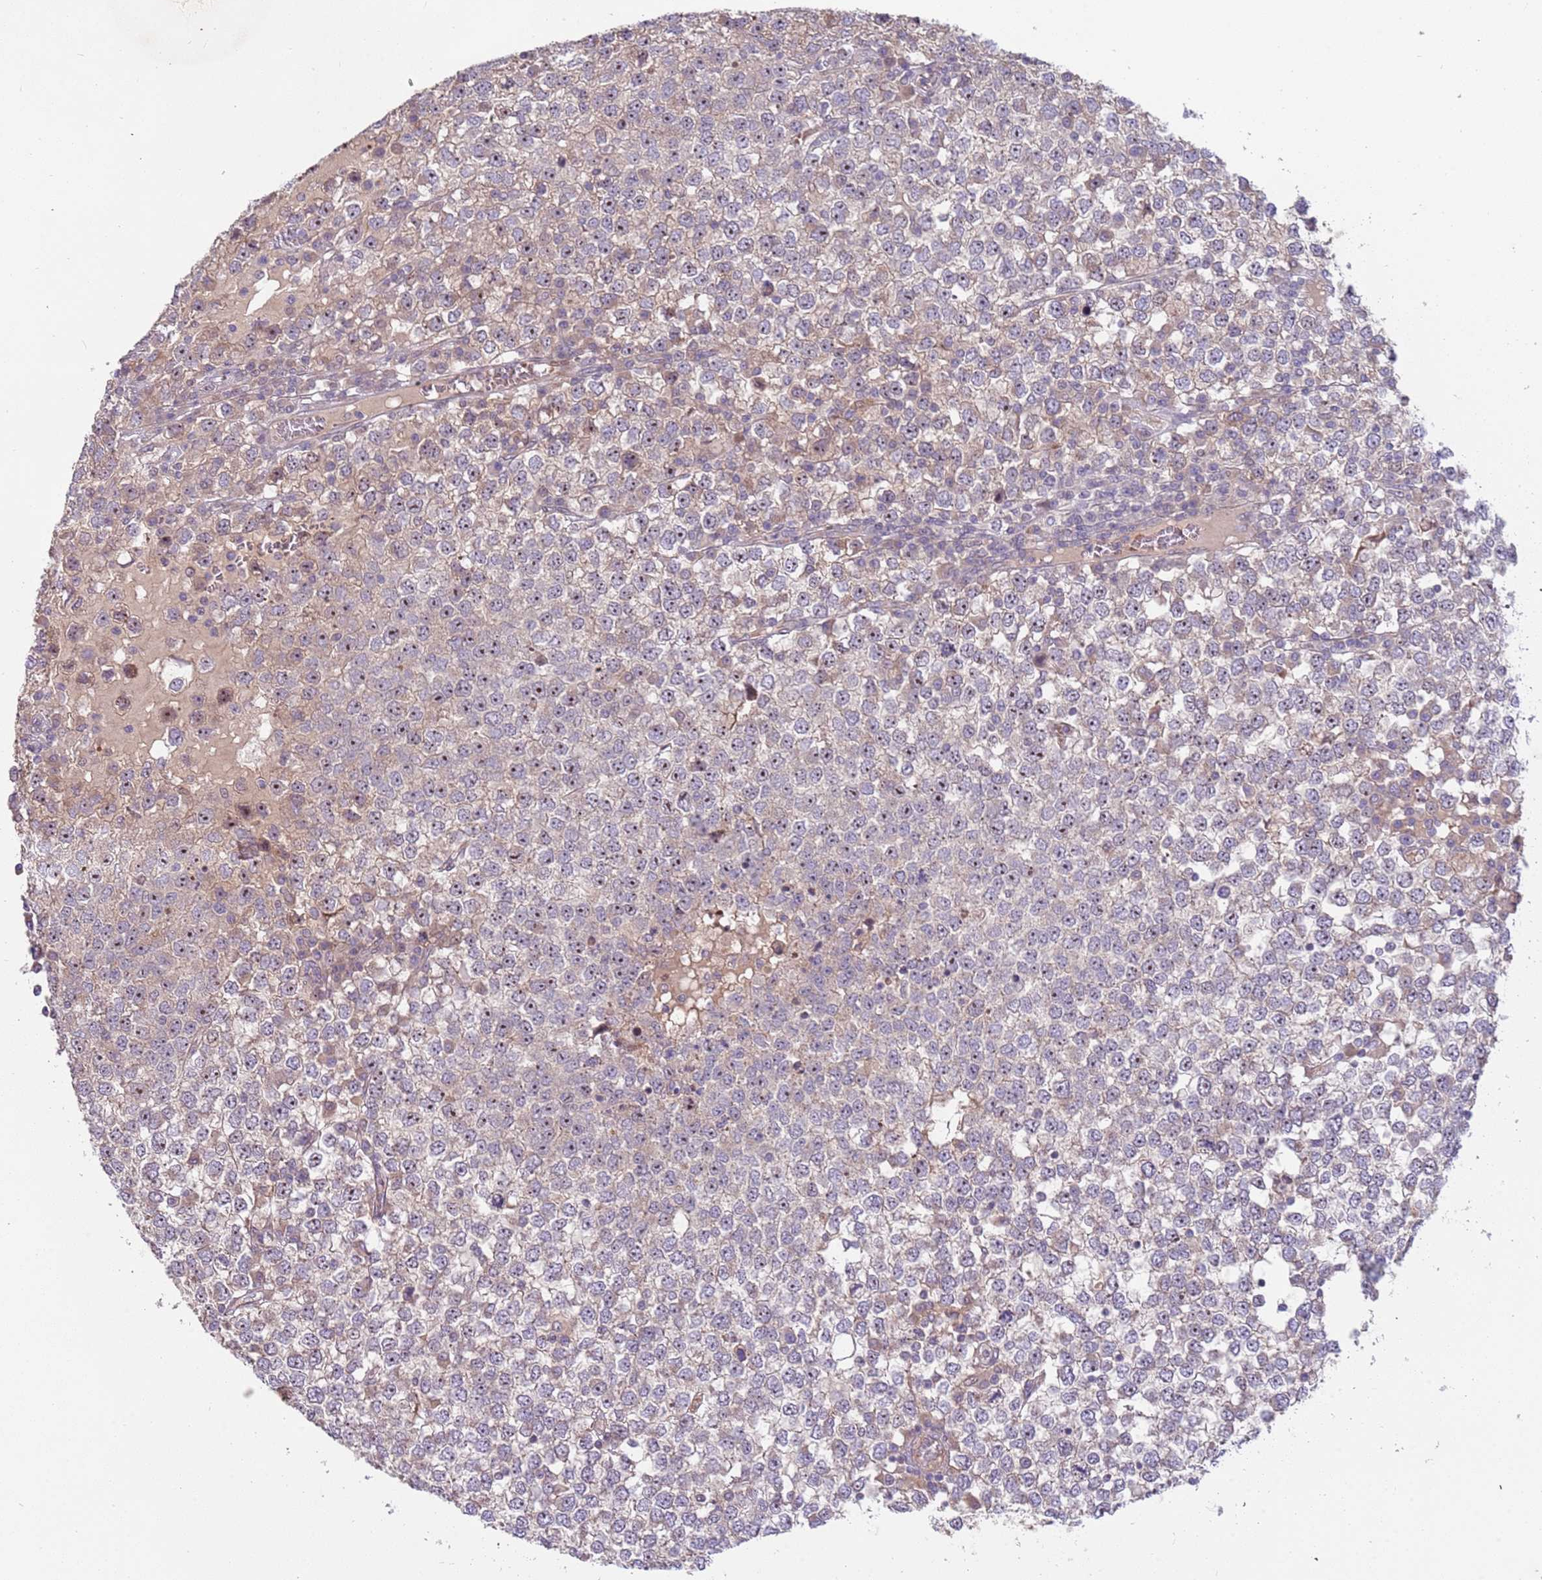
{"staining": {"intensity": "moderate", "quantity": "25%-75%", "location": "nuclear"}, "tissue": "testis cancer", "cell_type": "Tumor cells", "image_type": "cancer", "snomed": [{"axis": "morphology", "description": "Seminoma, NOS"}, {"axis": "topography", "description": "Testis"}], "caption": "Tumor cells display medium levels of moderate nuclear expression in about 25%-75% of cells in human testis cancer. The staining was performed using DAB to visualize the protein expression in brown, while the nuclei were stained in blue with hematoxylin (Magnification: 20x).", "gene": "TRAPPC6B", "patient": {"sex": "male", "age": 65}}